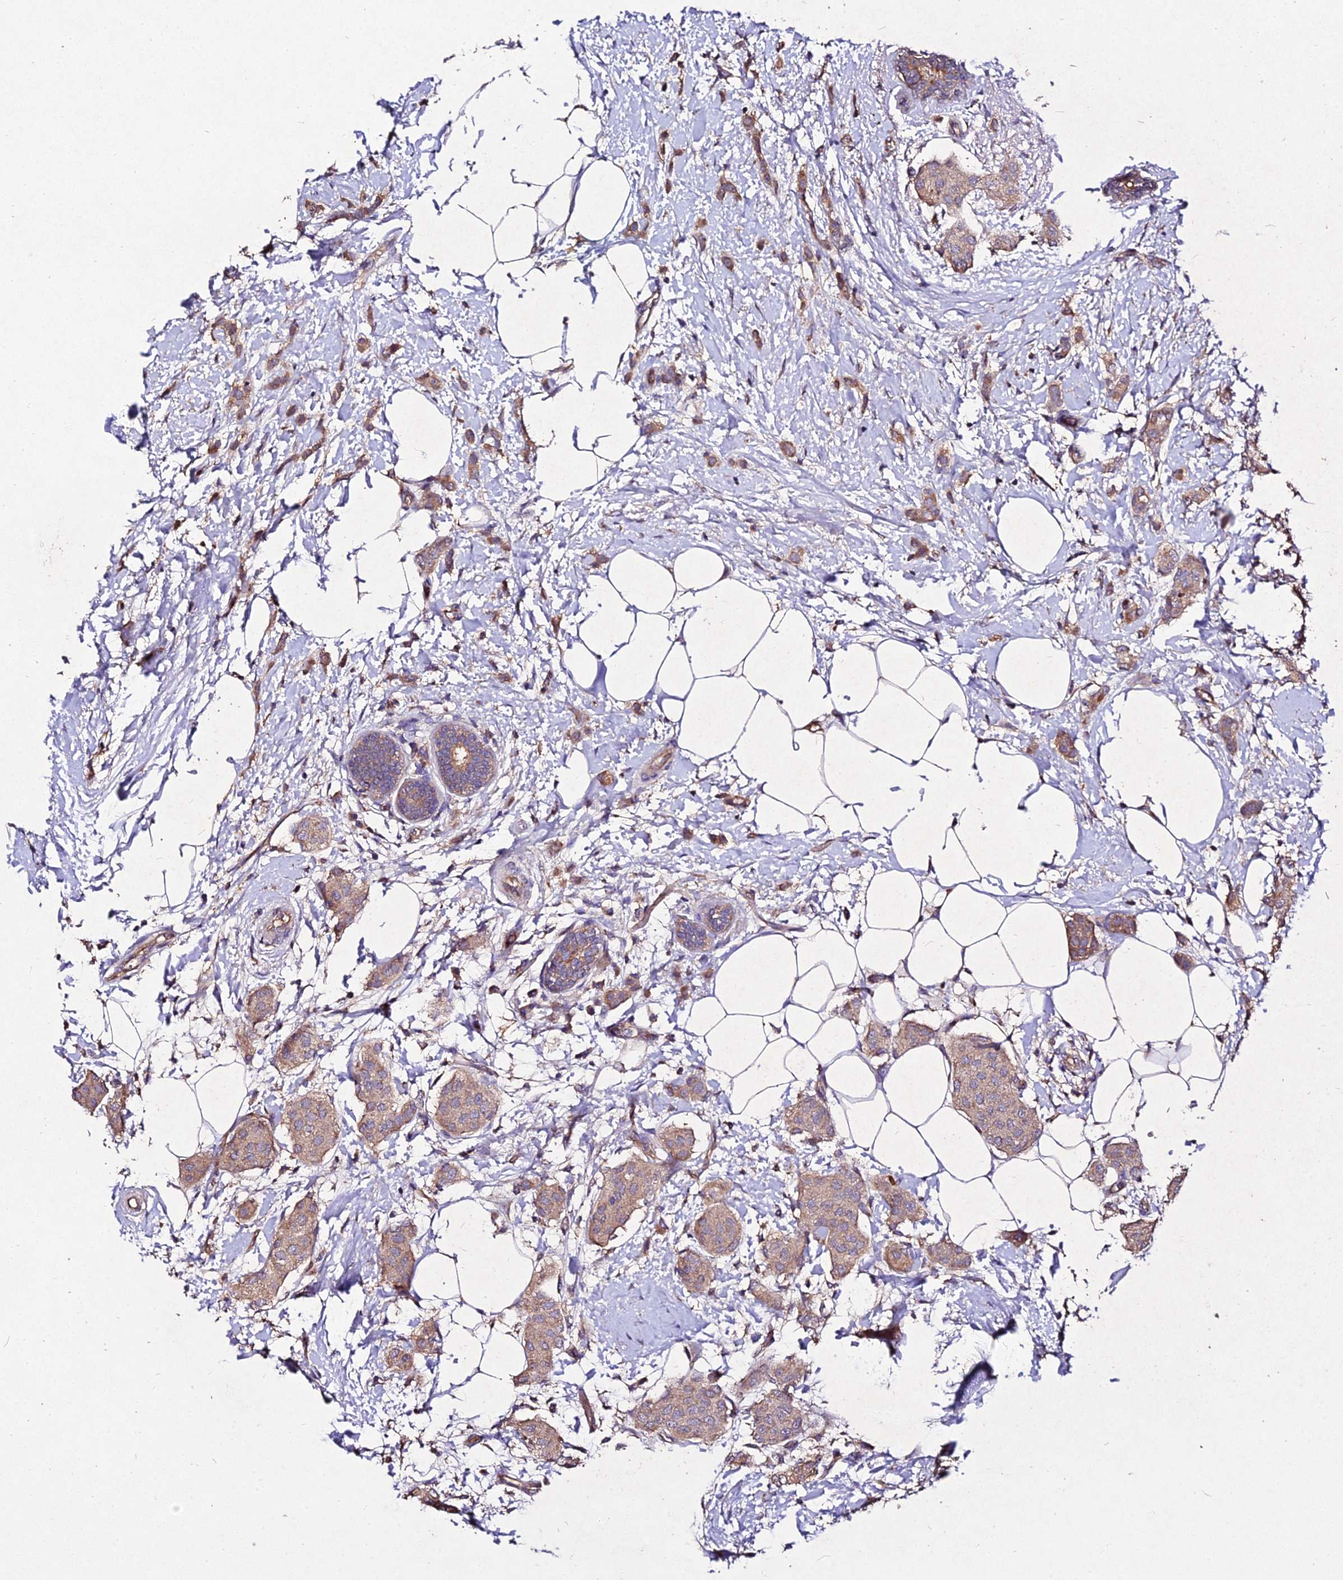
{"staining": {"intensity": "moderate", "quantity": ">75%", "location": "cytoplasmic/membranous"}, "tissue": "breast cancer", "cell_type": "Tumor cells", "image_type": "cancer", "snomed": [{"axis": "morphology", "description": "Duct carcinoma"}, {"axis": "topography", "description": "Breast"}], "caption": "Breast cancer stained with a protein marker demonstrates moderate staining in tumor cells.", "gene": "AP3M2", "patient": {"sex": "female", "age": 72}}